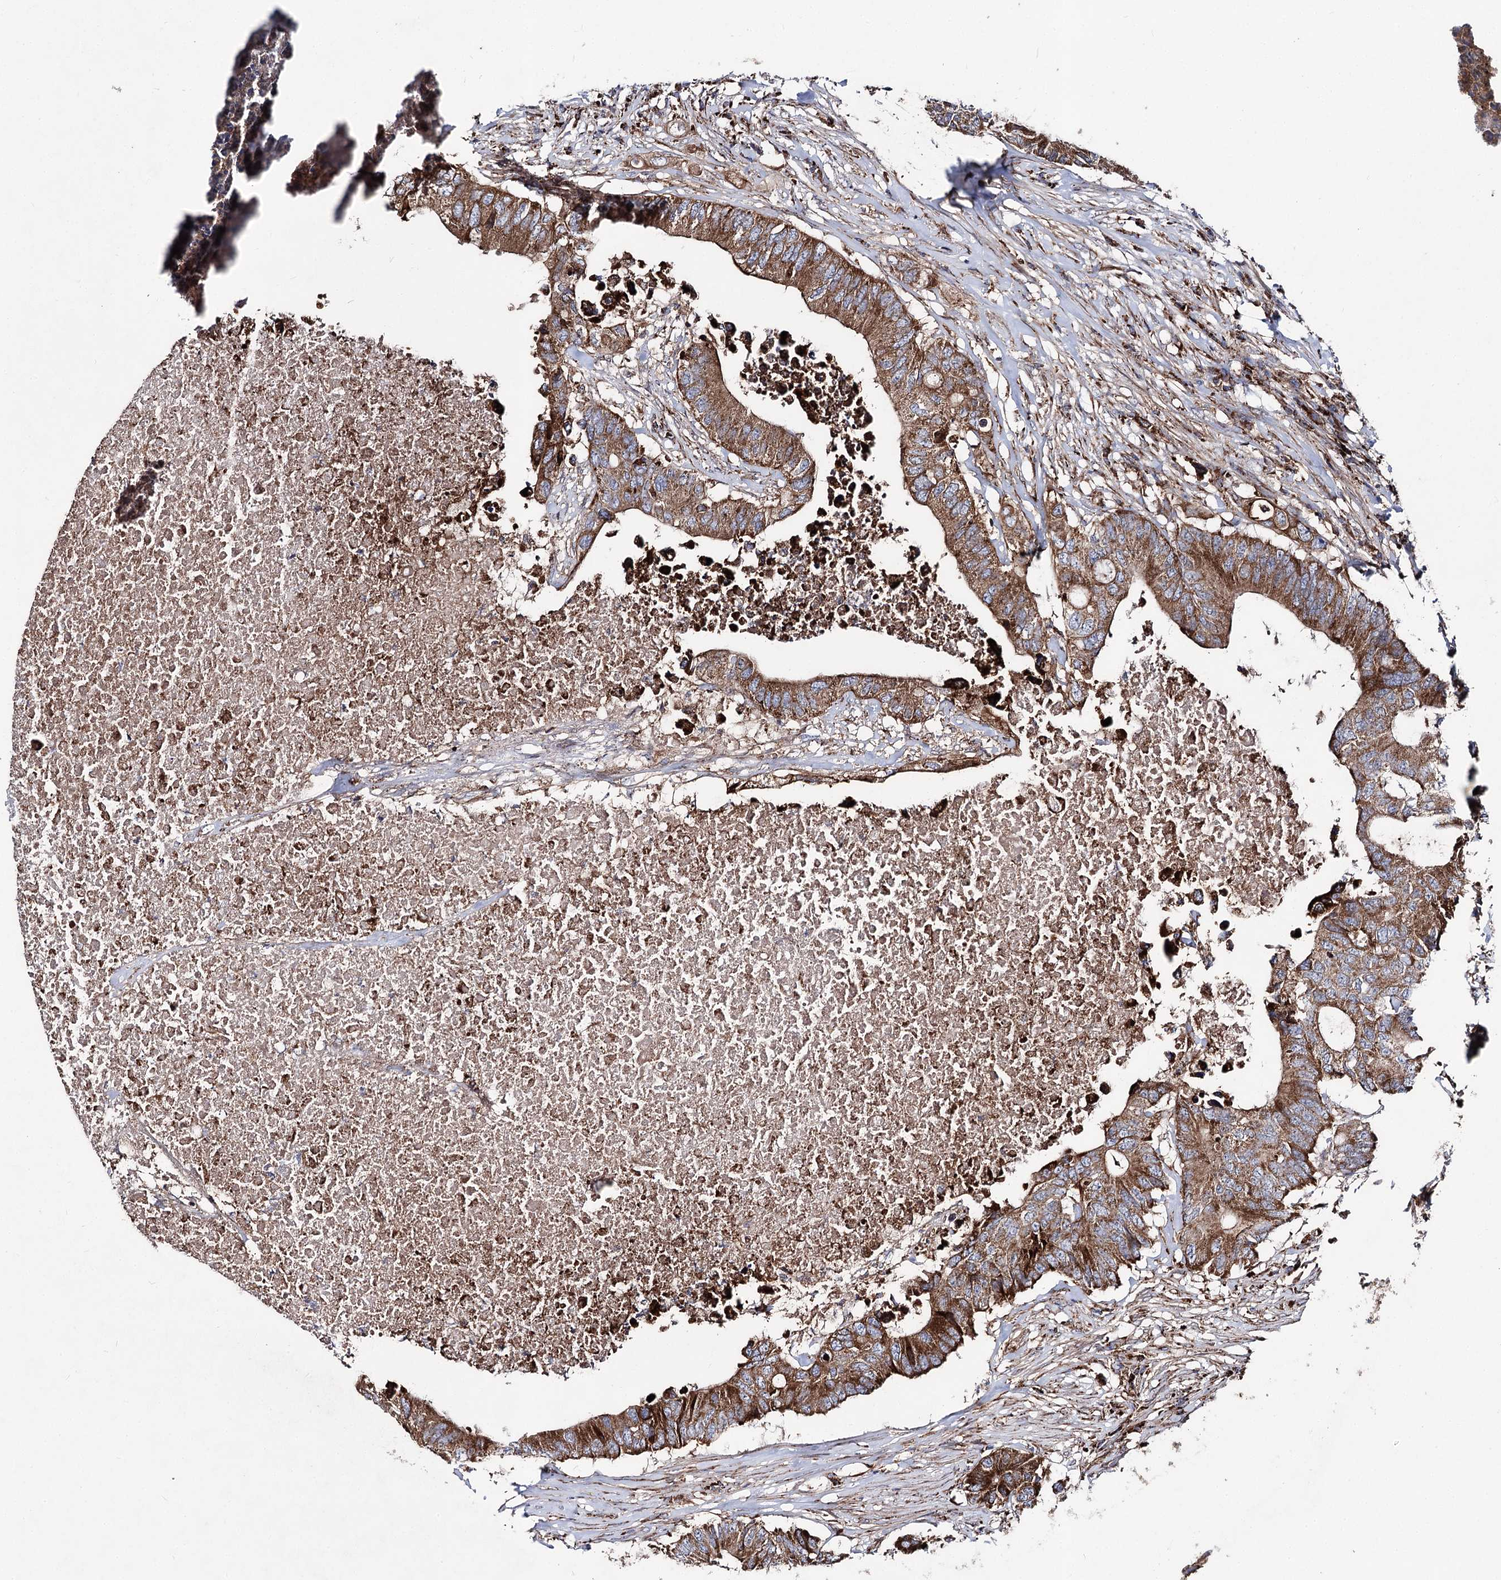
{"staining": {"intensity": "strong", "quantity": ">75%", "location": "cytoplasmic/membranous"}, "tissue": "colorectal cancer", "cell_type": "Tumor cells", "image_type": "cancer", "snomed": [{"axis": "morphology", "description": "Adenocarcinoma, NOS"}, {"axis": "topography", "description": "Colon"}], "caption": "Protein expression analysis of adenocarcinoma (colorectal) reveals strong cytoplasmic/membranous positivity in approximately >75% of tumor cells.", "gene": "MSANTD2", "patient": {"sex": "male", "age": 71}}